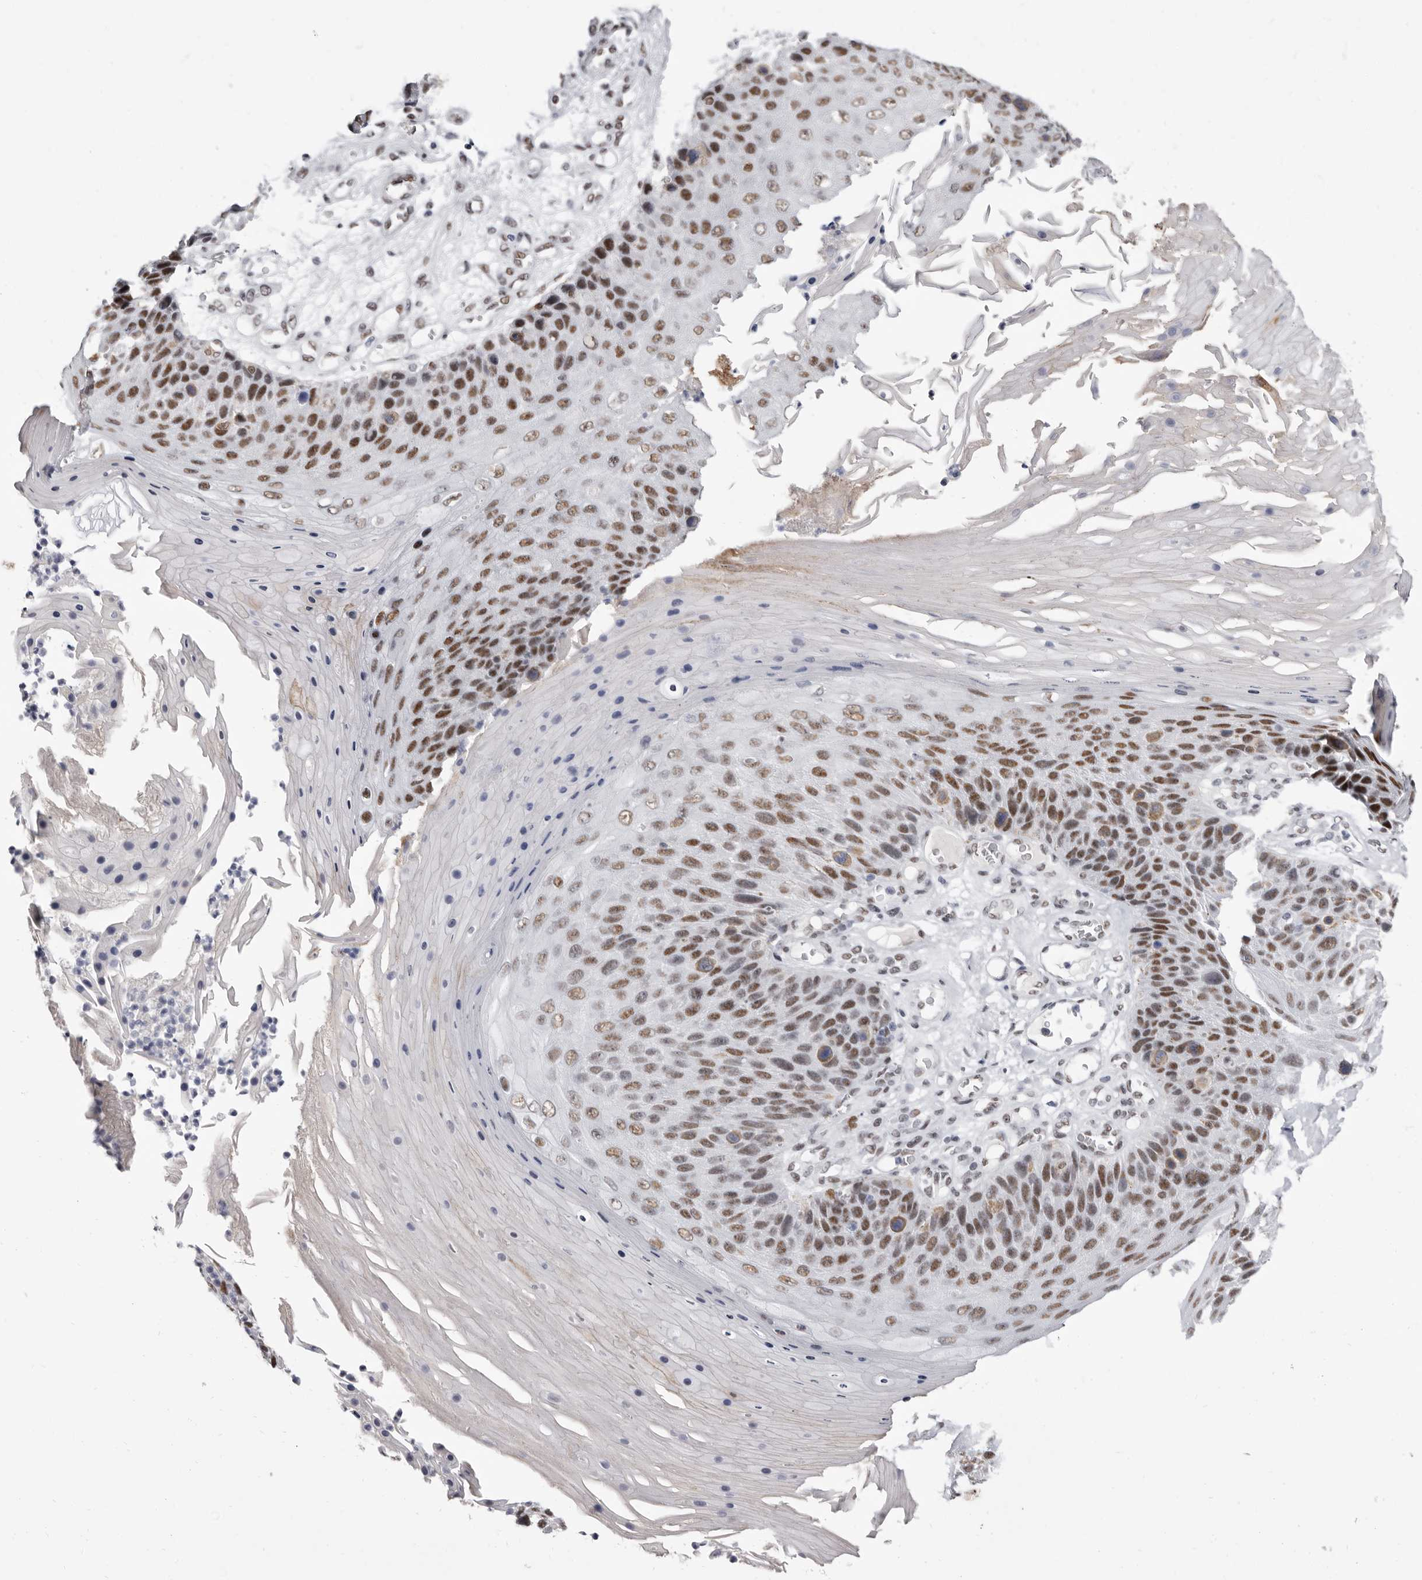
{"staining": {"intensity": "moderate", "quantity": ">75%", "location": "nuclear"}, "tissue": "skin cancer", "cell_type": "Tumor cells", "image_type": "cancer", "snomed": [{"axis": "morphology", "description": "Squamous cell carcinoma, NOS"}, {"axis": "topography", "description": "Skin"}], "caption": "Squamous cell carcinoma (skin) tissue demonstrates moderate nuclear positivity in about >75% of tumor cells", "gene": "ZNF326", "patient": {"sex": "female", "age": 88}}